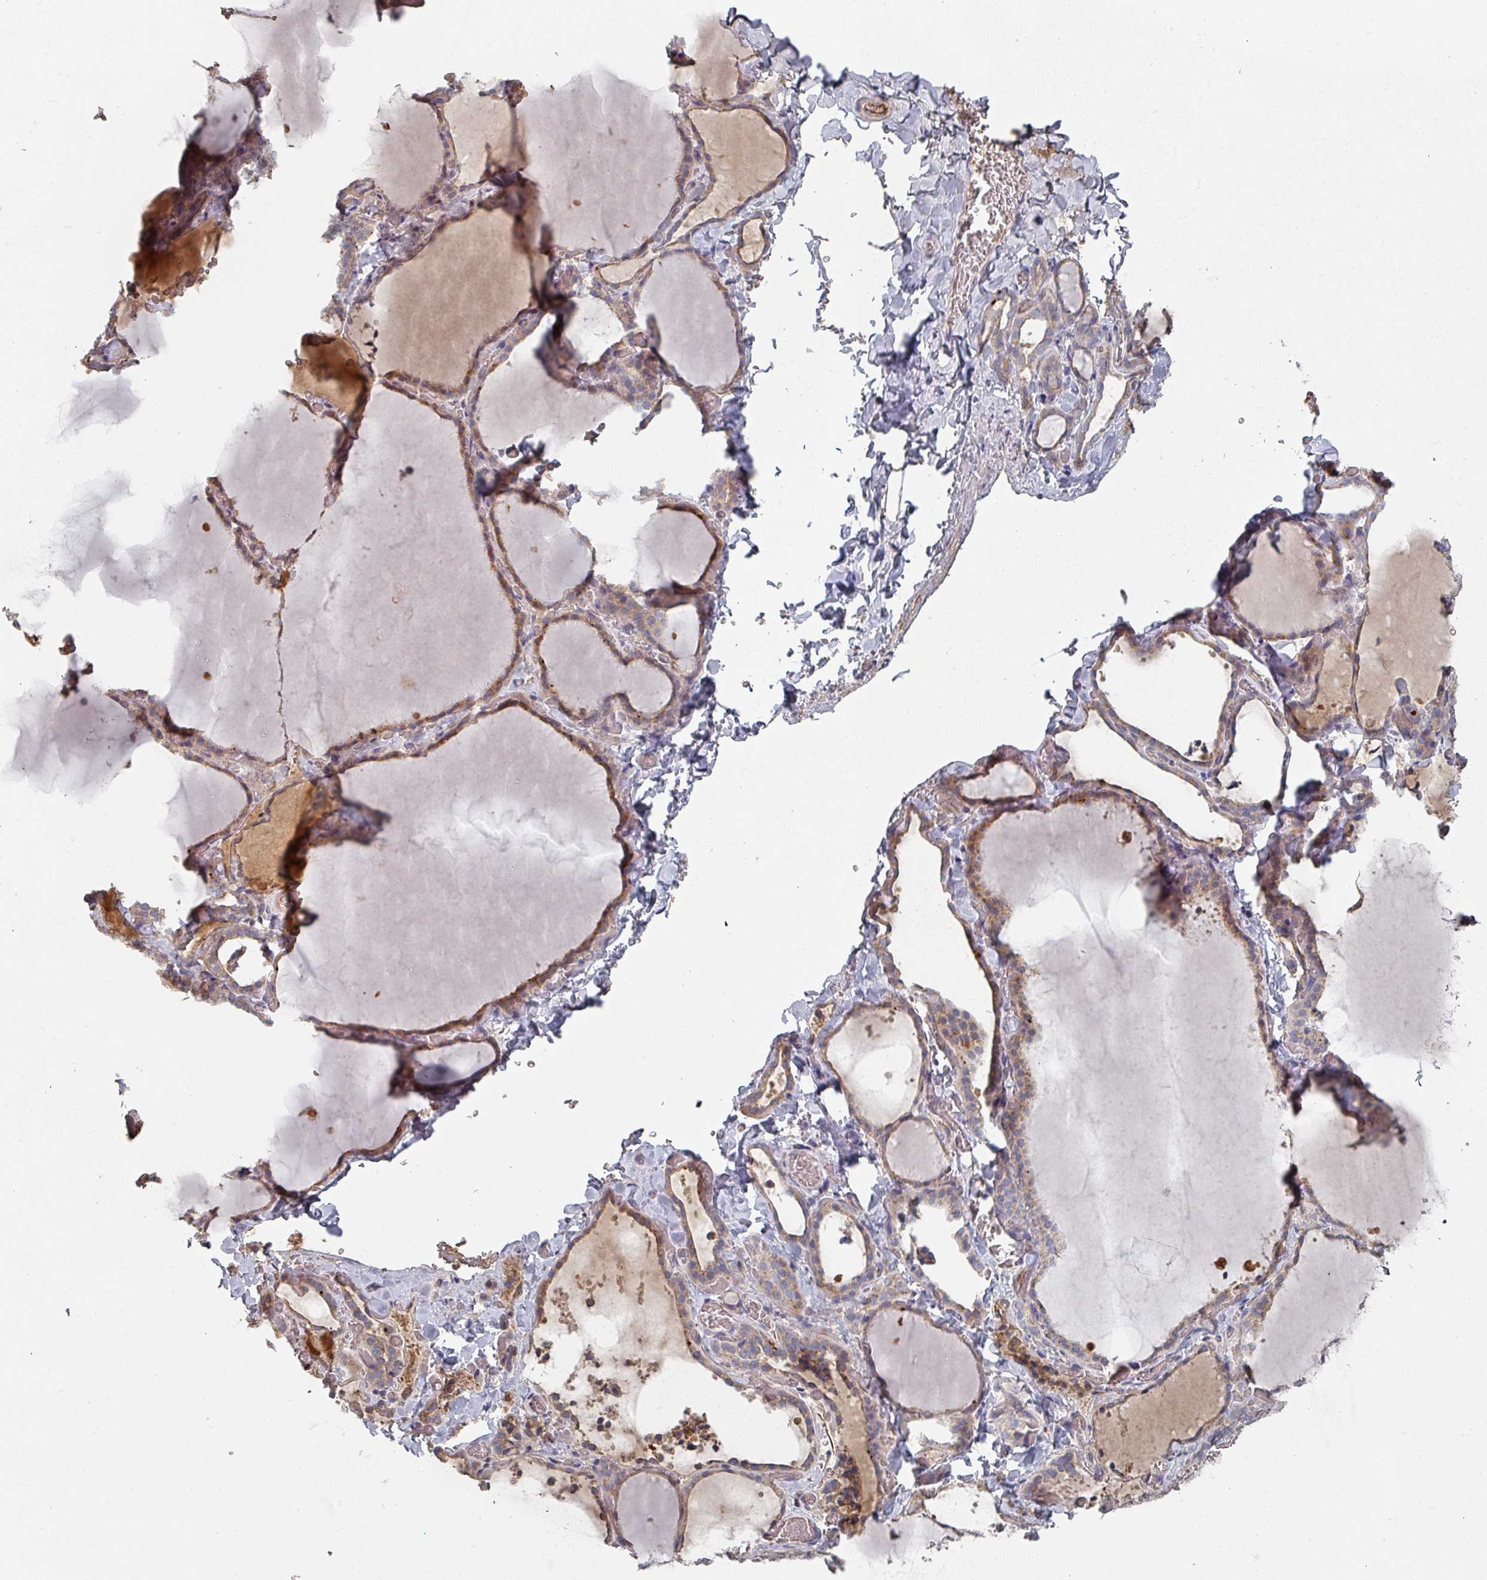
{"staining": {"intensity": "weak", "quantity": "25%-75%", "location": "cytoplasmic/membranous"}, "tissue": "thyroid gland", "cell_type": "Glandular cells", "image_type": "normal", "snomed": [{"axis": "morphology", "description": "Normal tissue, NOS"}, {"axis": "topography", "description": "Thyroid gland"}], "caption": "Benign thyroid gland displays weak cytoplasmic/membranous expression in about 25%-75% of glandular cells The staining was performed using DAB (3,3'-diaminobenzidine), with brown indicating positive protein expression. Nuclei are stained blue with hematoxylin..", "gene": "ENSG00000249773", "patient": {"sex": "female", "age": 22}}